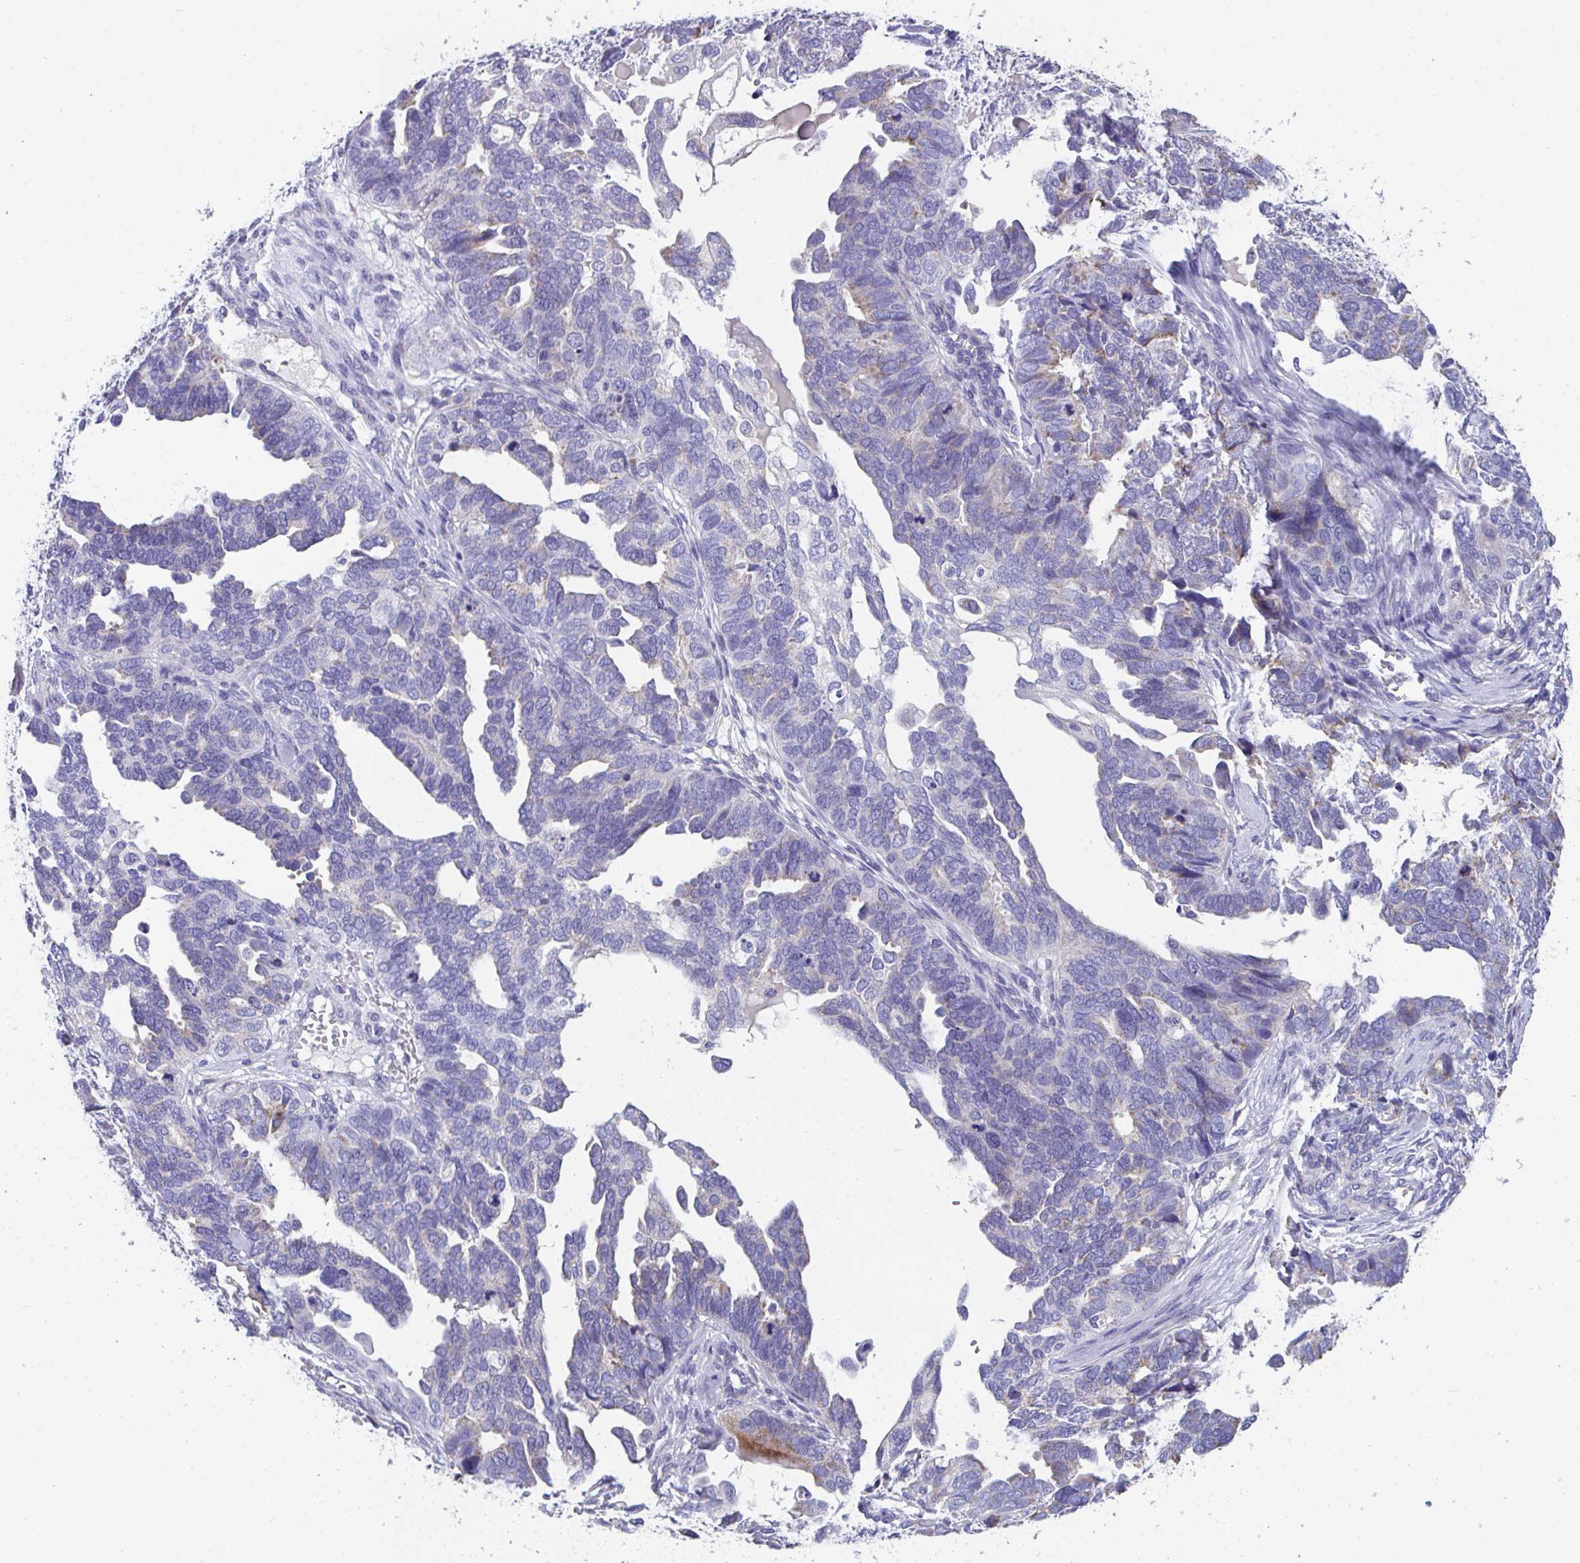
{"staining": {"intensity": "negative", "quantity": "none", "location": "none"}, "tissue": "ovarian cancer", "cell_type": "Tumor cells", "image_type": "cancer", "snomed": [{"axis": "morphology", "description": "Cystadenocarcinoma, serous, NOS"}, {"axis": "topography", "description": "Ovary"}], "caption": "A photomicrograph of ovarian cancer stained for a protein exhibits no brown staining in tumor cells. (Brightfield microscopy of DAB immunohistochemistry at high magnification).", "gene": "COA5", "patient": {"sex": "female", "age": 51}}